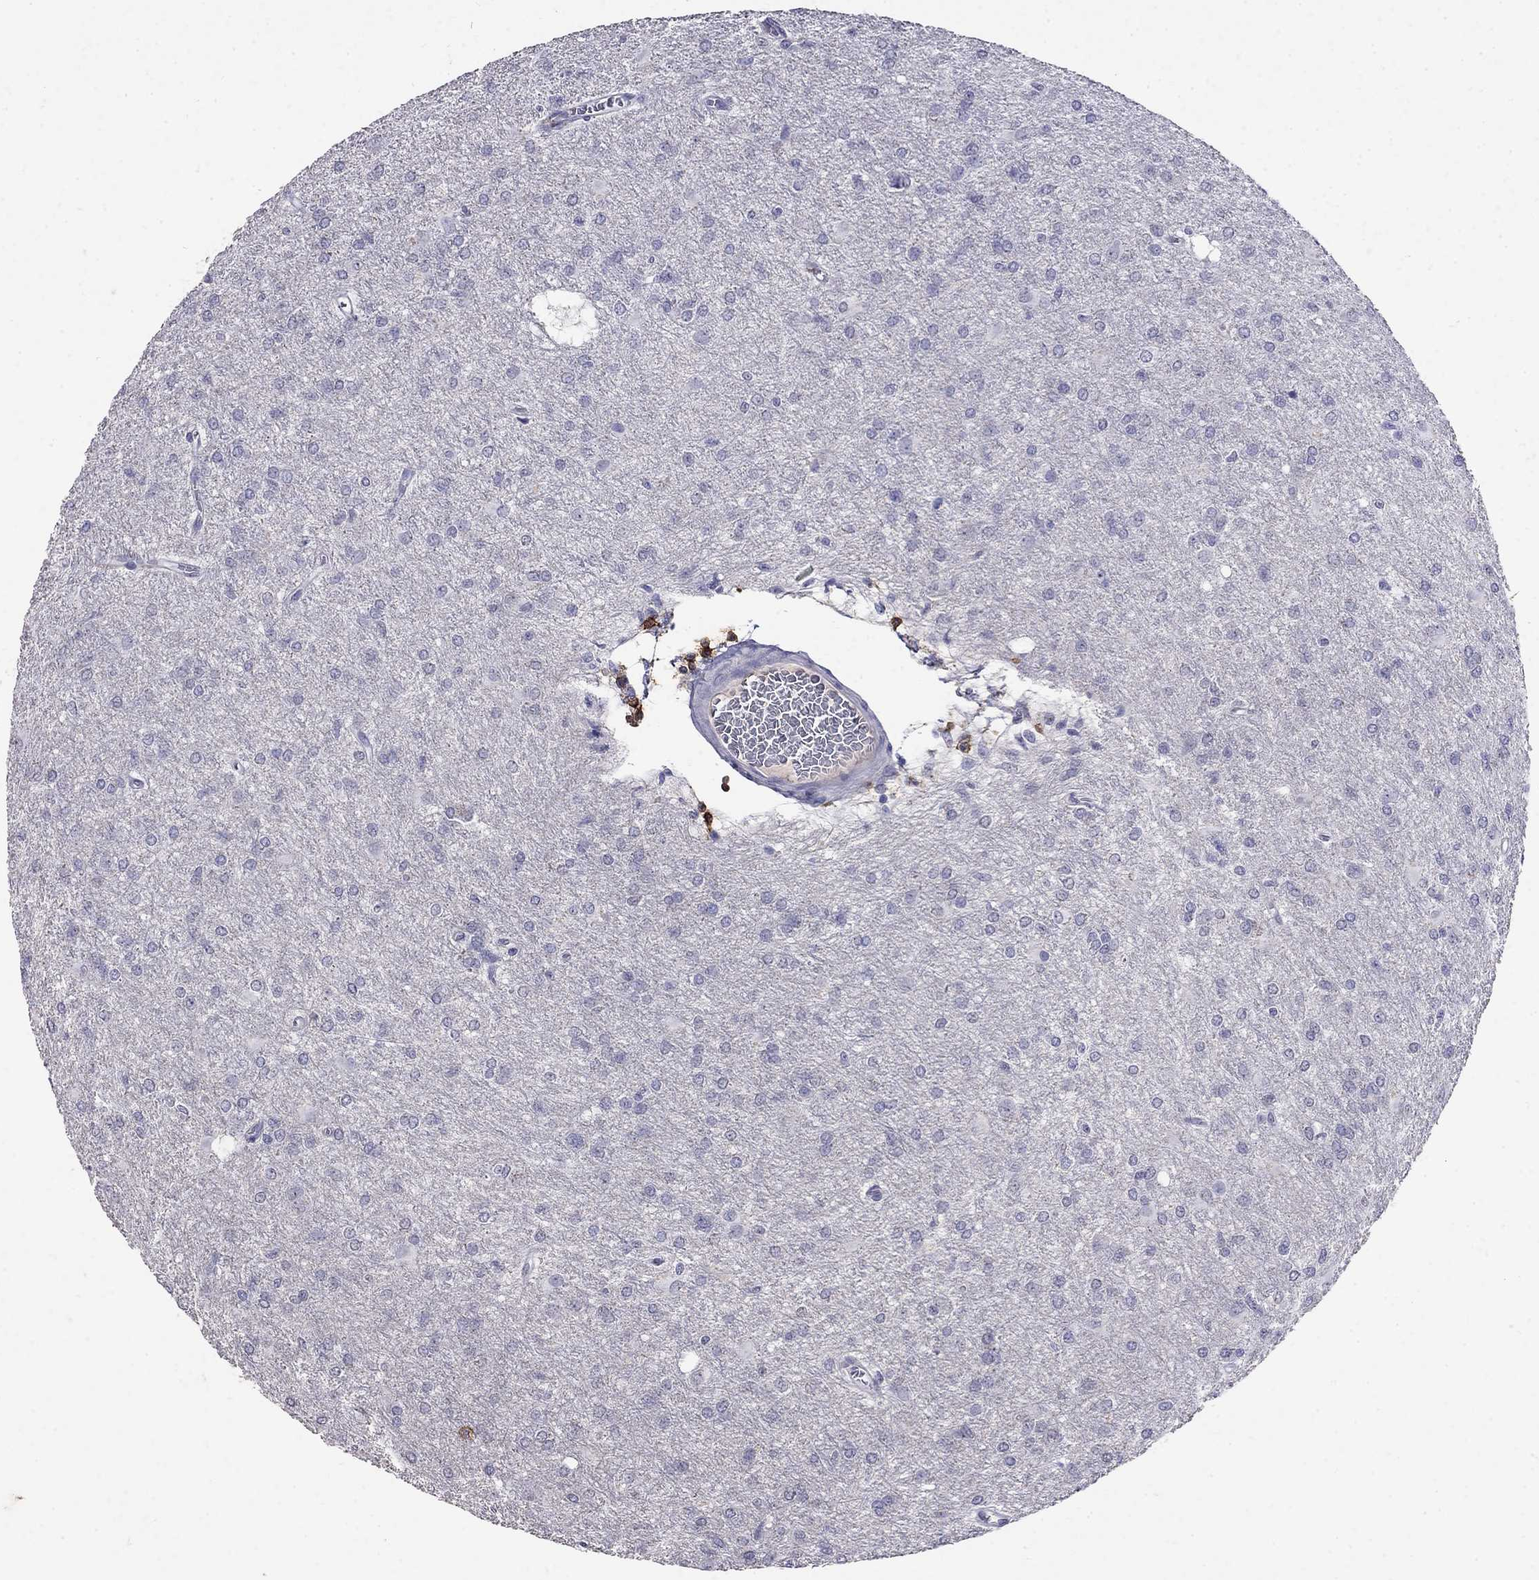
{"staining": {"intensity": "negative", "quantity": "none", "location": "none"}, "tissue": "glioma", "cell_type": "Tumor cells", "image_type": "cancer", "snomed": [{"axis": "morphology", "description": "Glioma, malignant, High grade"}, {"axis": "topography", "description": "Brain"}], "caption": "A high-resolution micrograph shows immunohistochemistry (IHC) staining of glioma, which displays no significant expression in tumor cells.", "gene": "CD8B", "patient": {"sex": "male", "age": 68}}